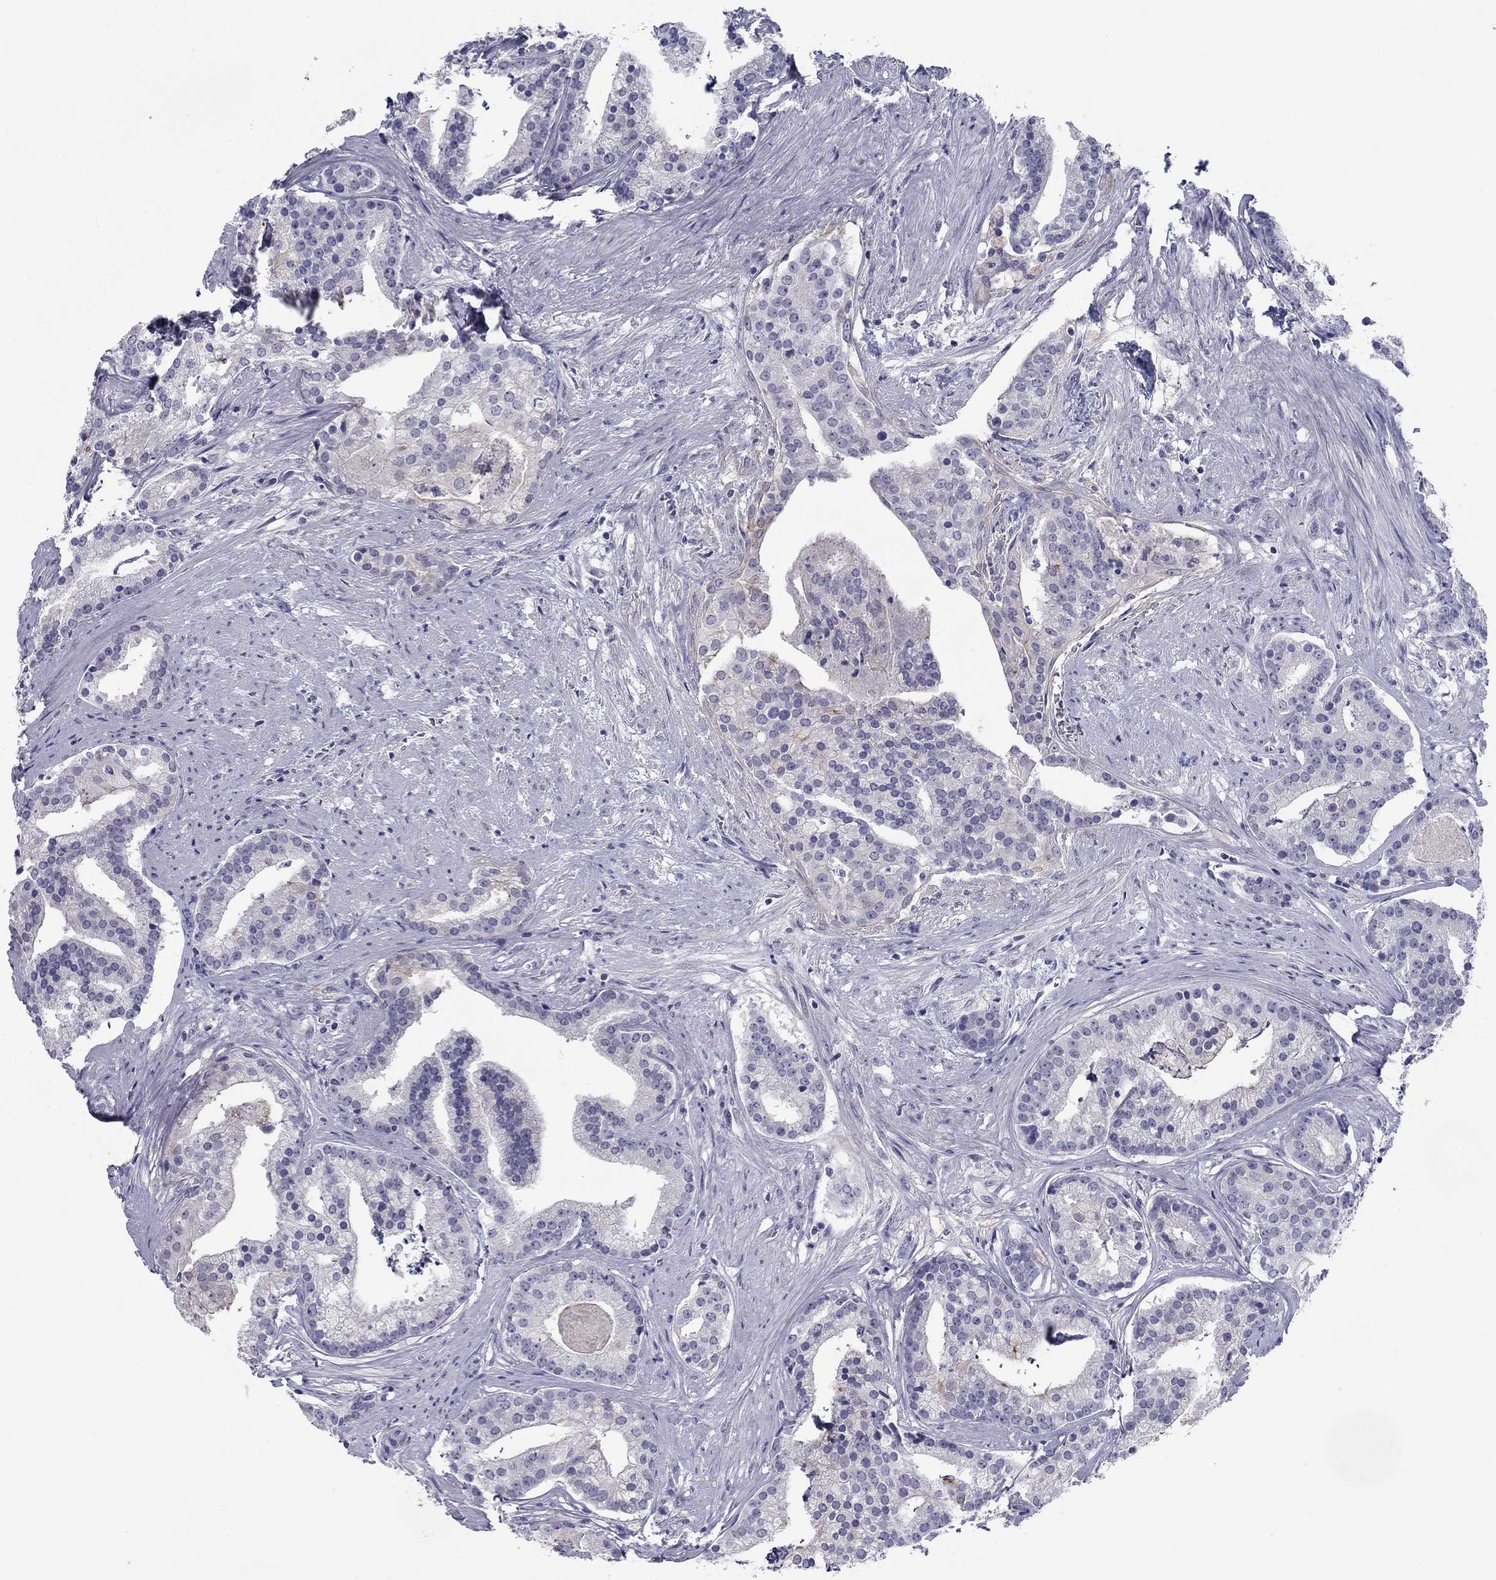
{"staining": {"intensity": "negative", "quantity": "none", "location": "none"}, "tissue": "prostate cancer", "cell_type": "Tumor cells", "image_type": "cancer", "snomed": [{"axis": "morphology", "description": "Adenocarcinoma, NOS"}, {"axis": "topography", "description": "Prostate and seminal vesicle, NOS"}, {"axis": "topography", "description": "Prostate"}], "caption": "This is a image of immunohistochemistry (IHC) staining of prostate cancer (adenocarcinoma), which shows no positivity in tumor cells. Nuclei are stained in blue.", "gene": "PLS1", "patient": {"sex": "male", "age": 44}}